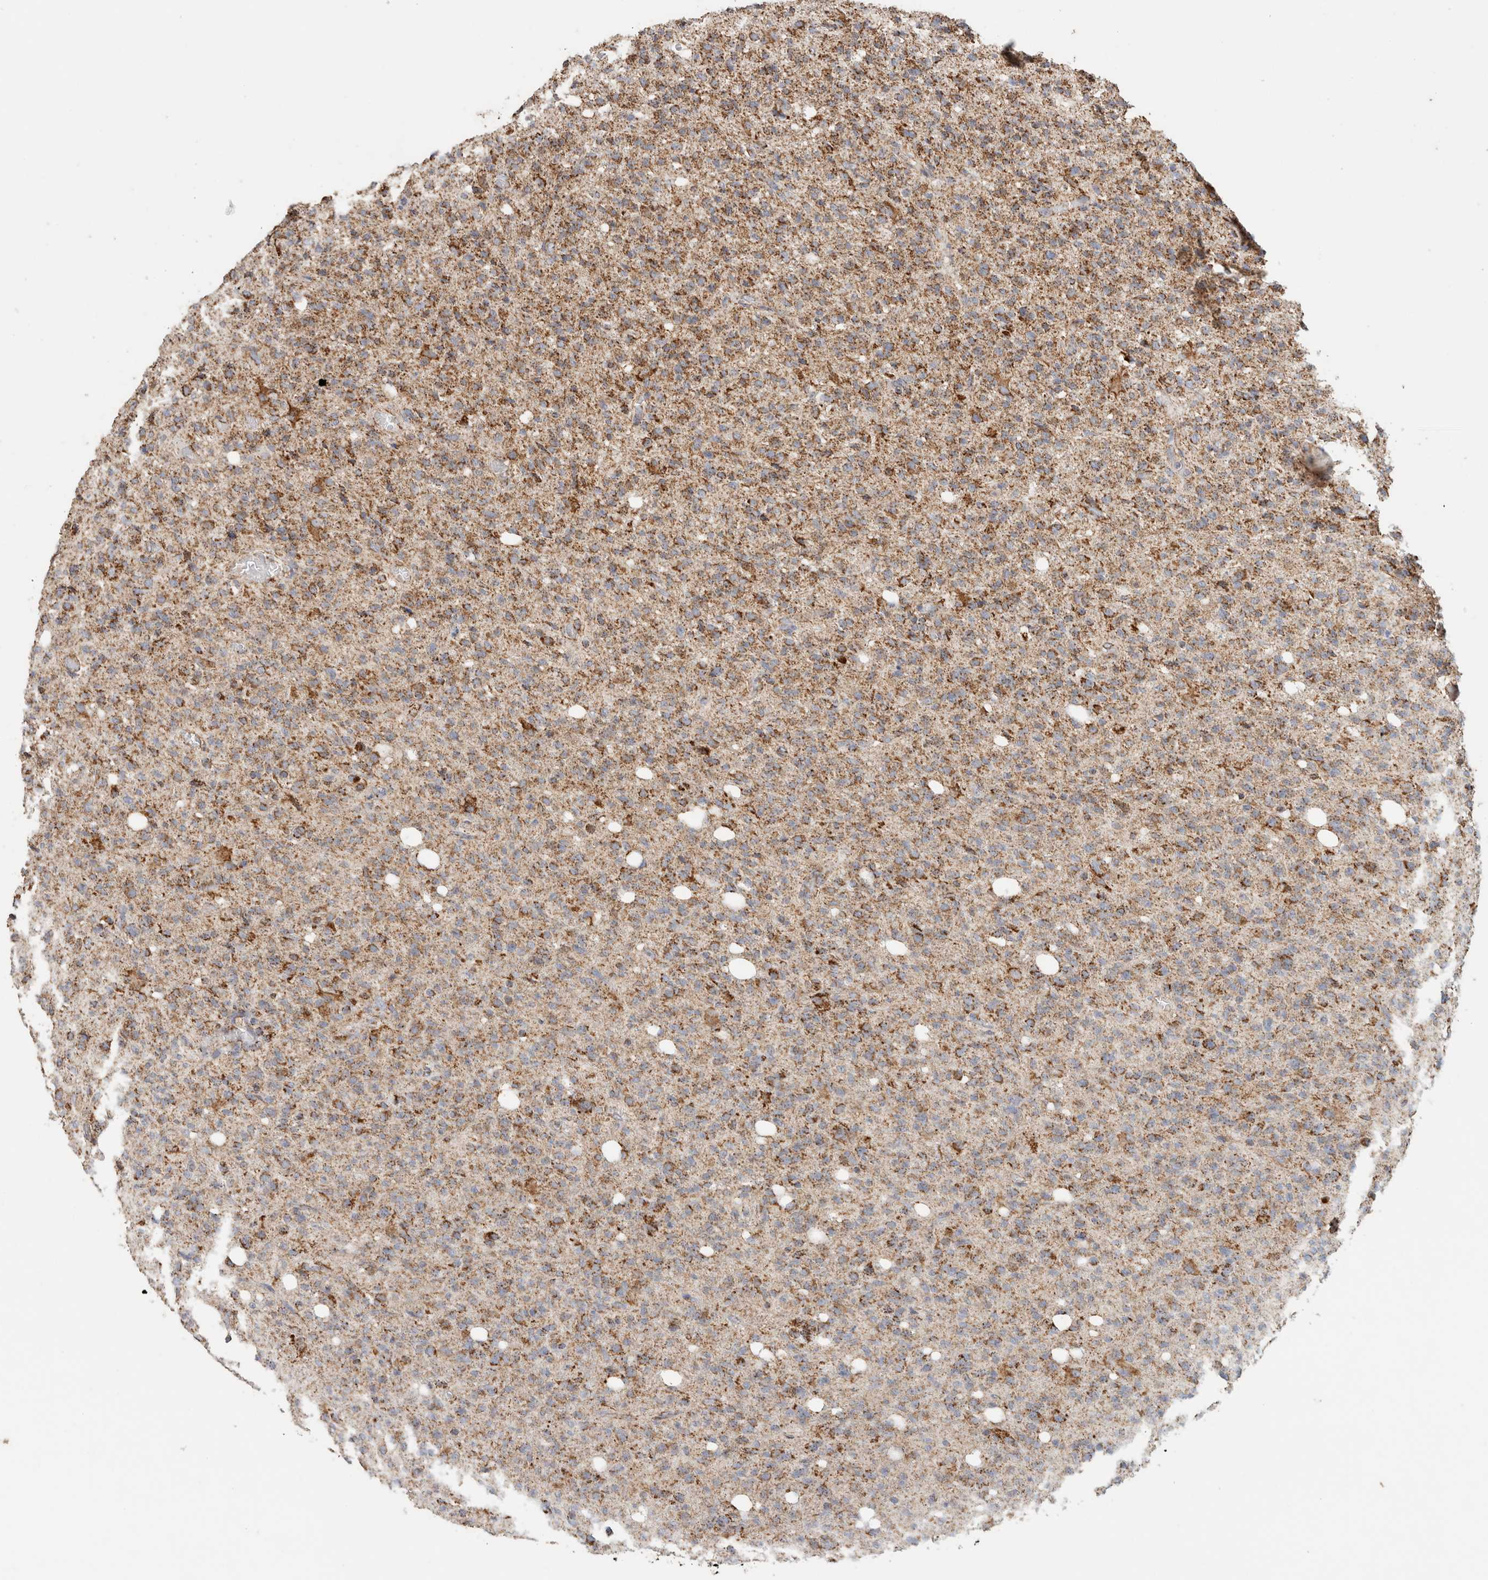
{"staining": {"intensity": "moderate", "quantity": ">75%", "location": "cytoplasmic/membranous"}, "tissue": "glioma", "cell_type": "Tumor cells", "image_type": "cancer", "snomed": [{"axis": "morphology", "description": "Glioma, malignant, High grade"}, {"axis": "topography", "description": "Brain"}], "caption": "This image shows glioma stained with immunohistochemistry (IHC) to label a protein in brown. The cytoplasmic/membranous of tumor cells show moderate positivity for the protein. Nuclei are counter-stained blue.", "gene": "C1QBP", "patient": {"sex": "female", "age": 57}}